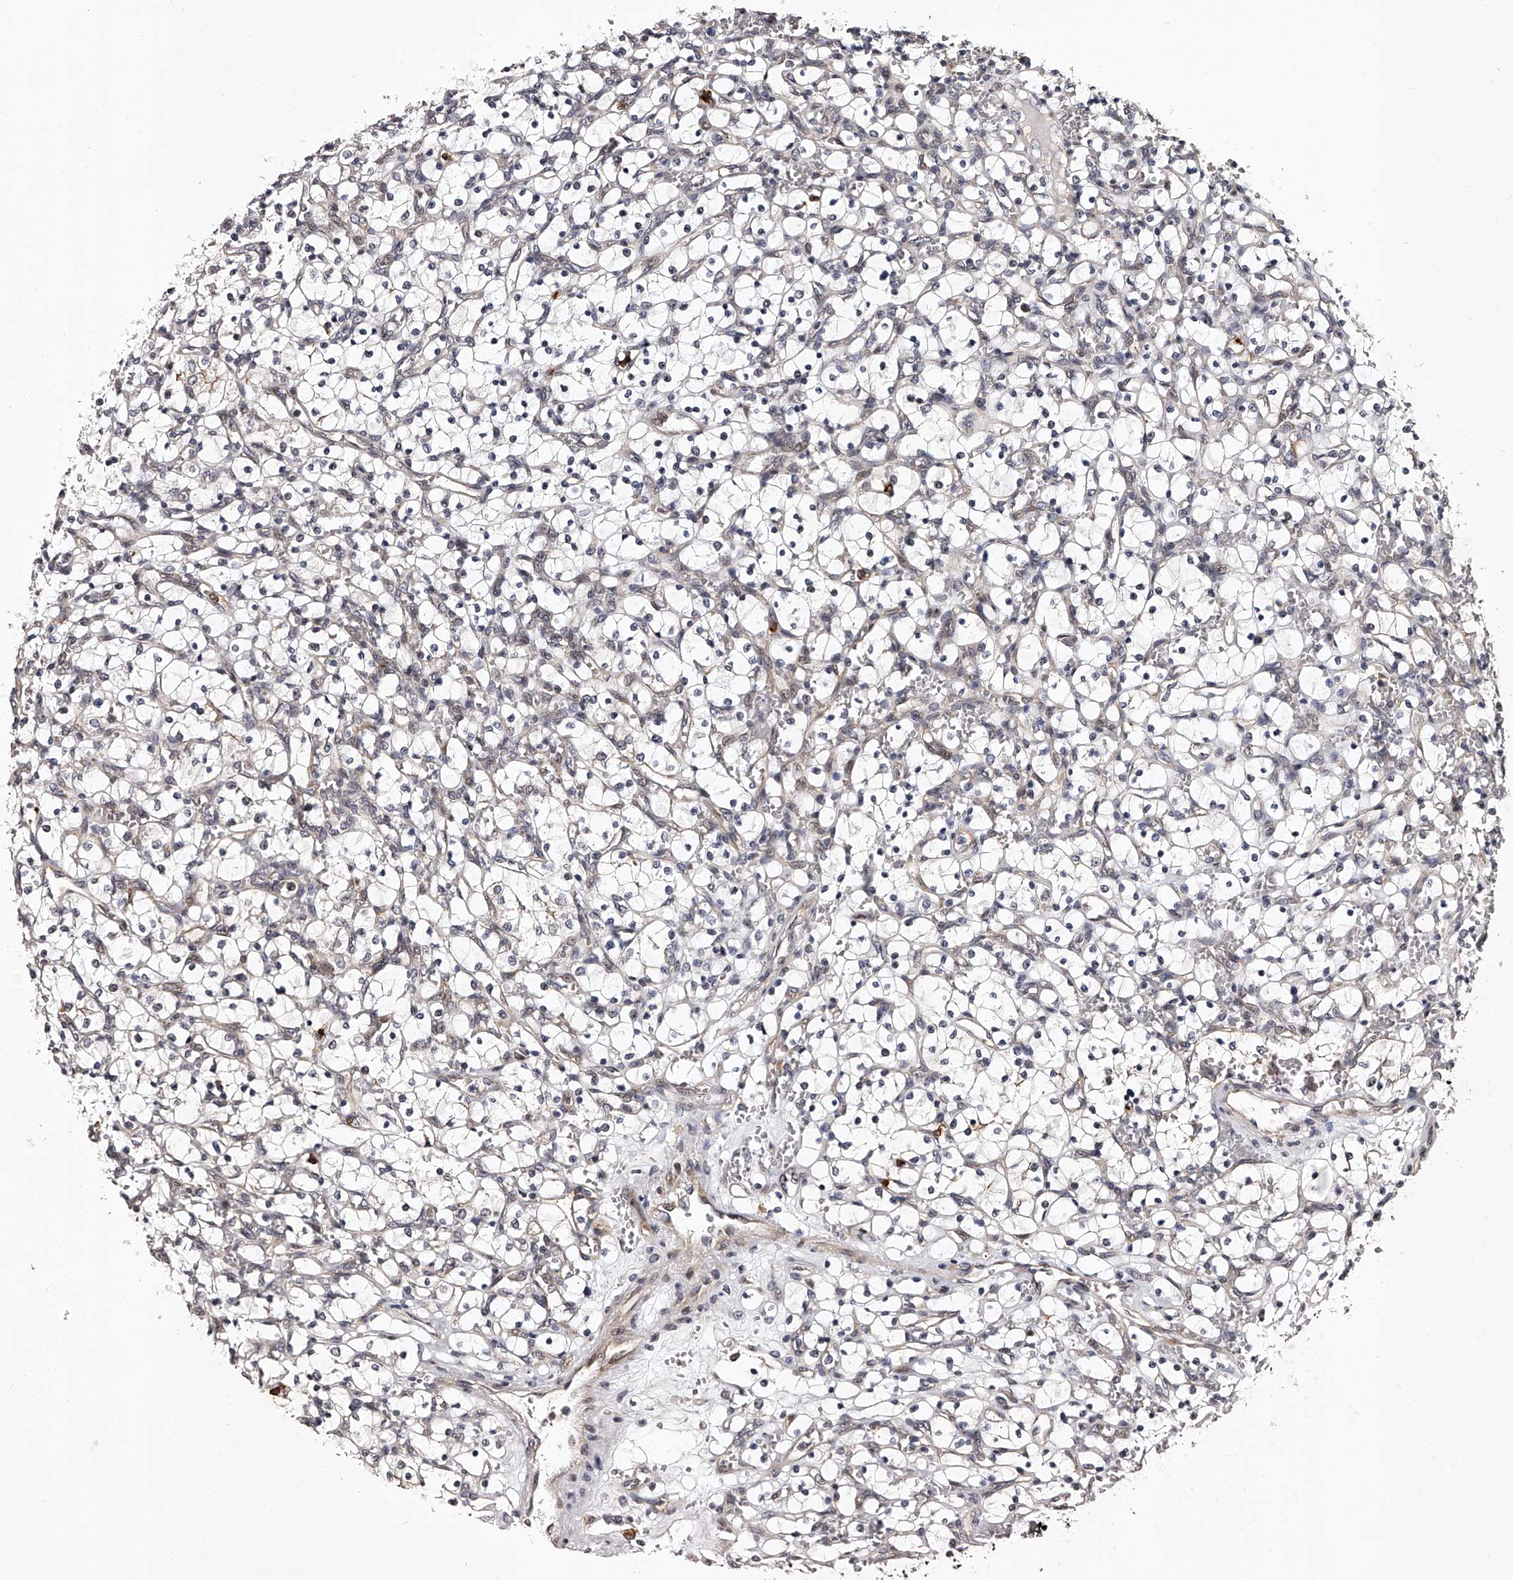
{"staining": {"intensity": "negative", "quantity": "none", "location": "none"}, "tissue": "renal cancer", "cell_type": "Tumor cells", "image_type": "cancer", "snomed": [{"axis": "morphology", "description": "Adenocarcinoma, NOS"}, {"axis": "topography", "description": "Kidney"}], "caption": "An image of adenocarcinoma (renal) stained for a protein exhibits no brown staining in tumor cells.", "gene": "RSC1A1", "patient": {"sex": "female", "age": 69}}